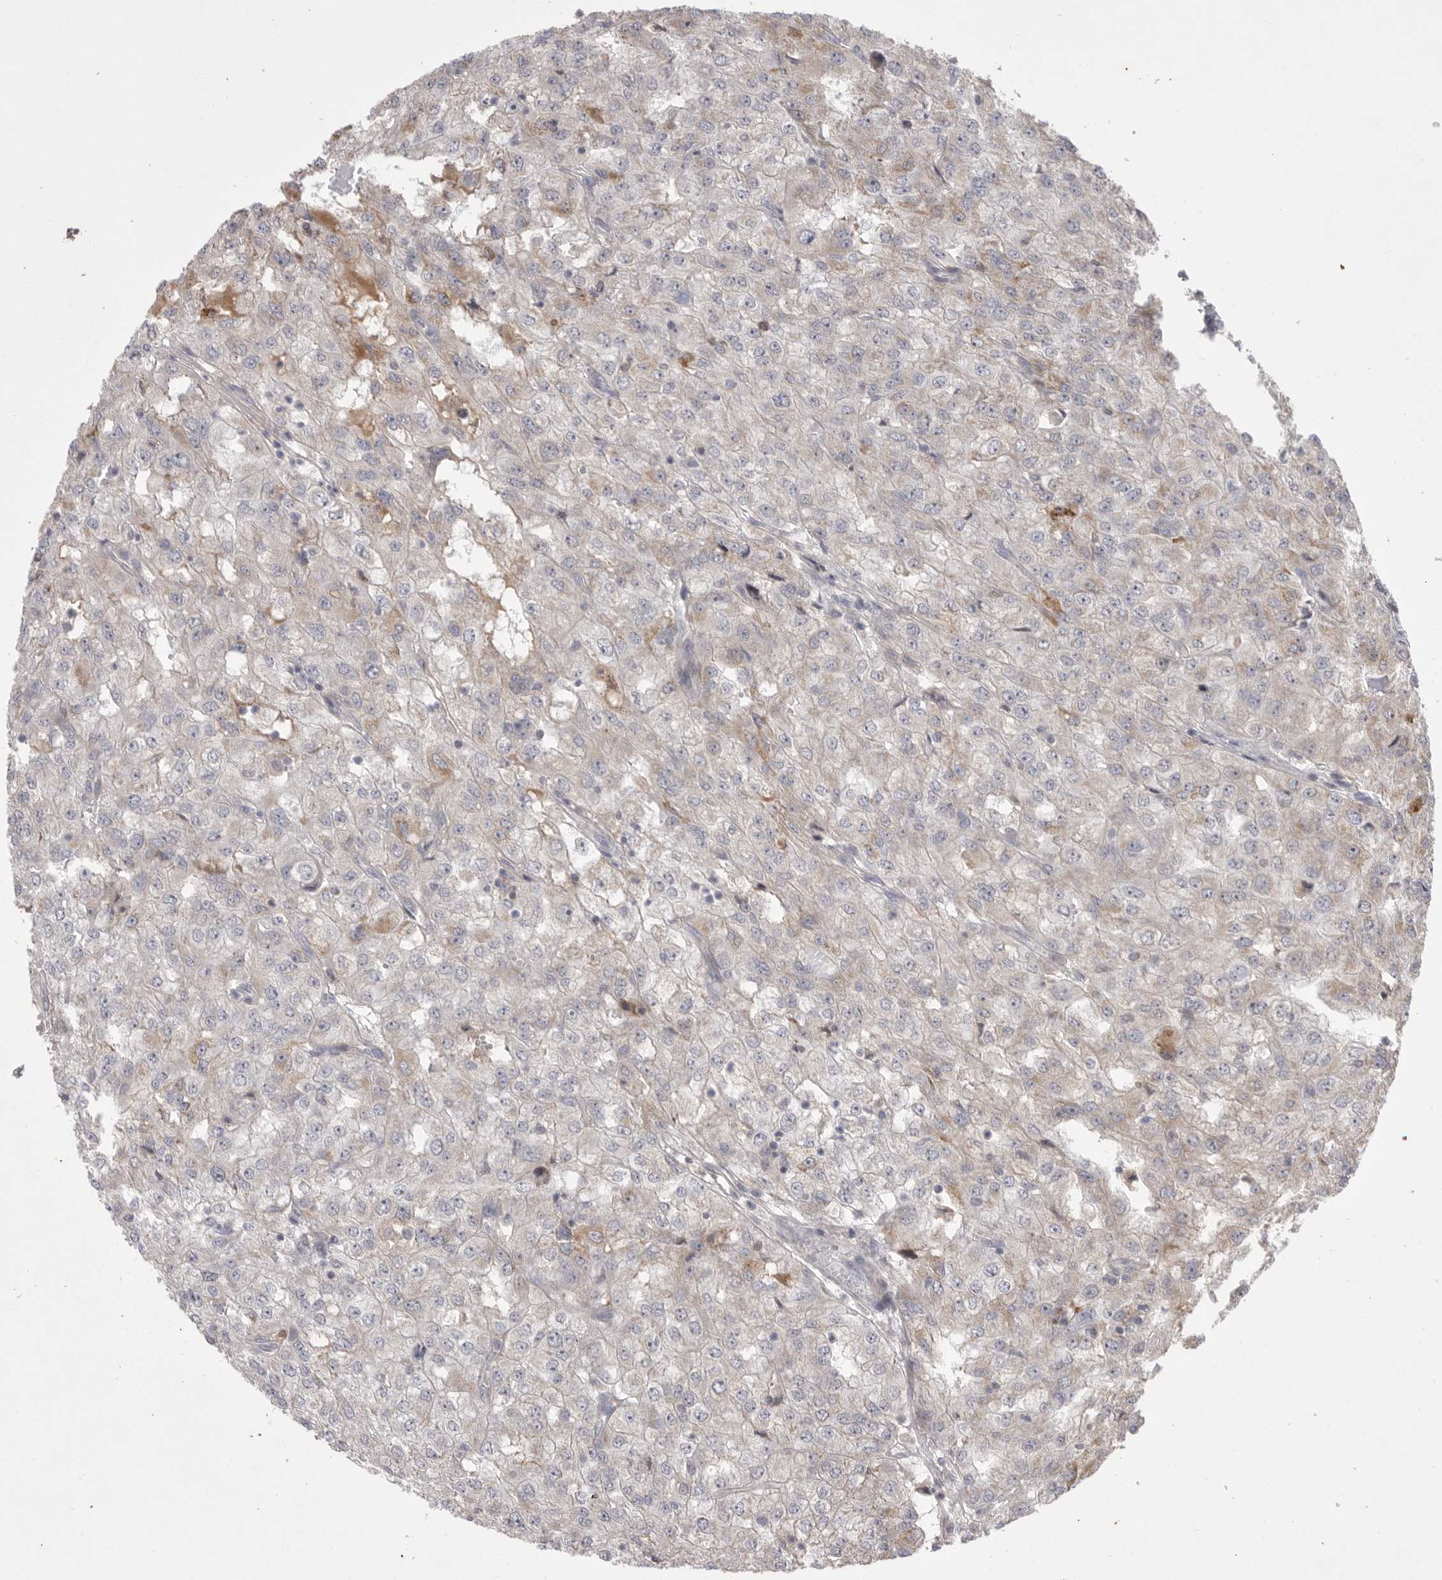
{"staining": {"intensity": "weak", "quantity": "<25%", "location": "cytoplasmic/membranous"}, "tissue": "renal cancer", "cell_type": "Tumor cells", "image_type": "cancer", "snomed": [{"axis": "morphology", "description": "Adenocarcinoma, NOS"}, {"axis": "topography", "description": "Kidney"}], "caption": "Human renal cancer stained for a protein using immunohistochemistry displays no positivity in tumor cells.", "gene": "KYAT3", "patient": {"sex": "female", "age": 54}}